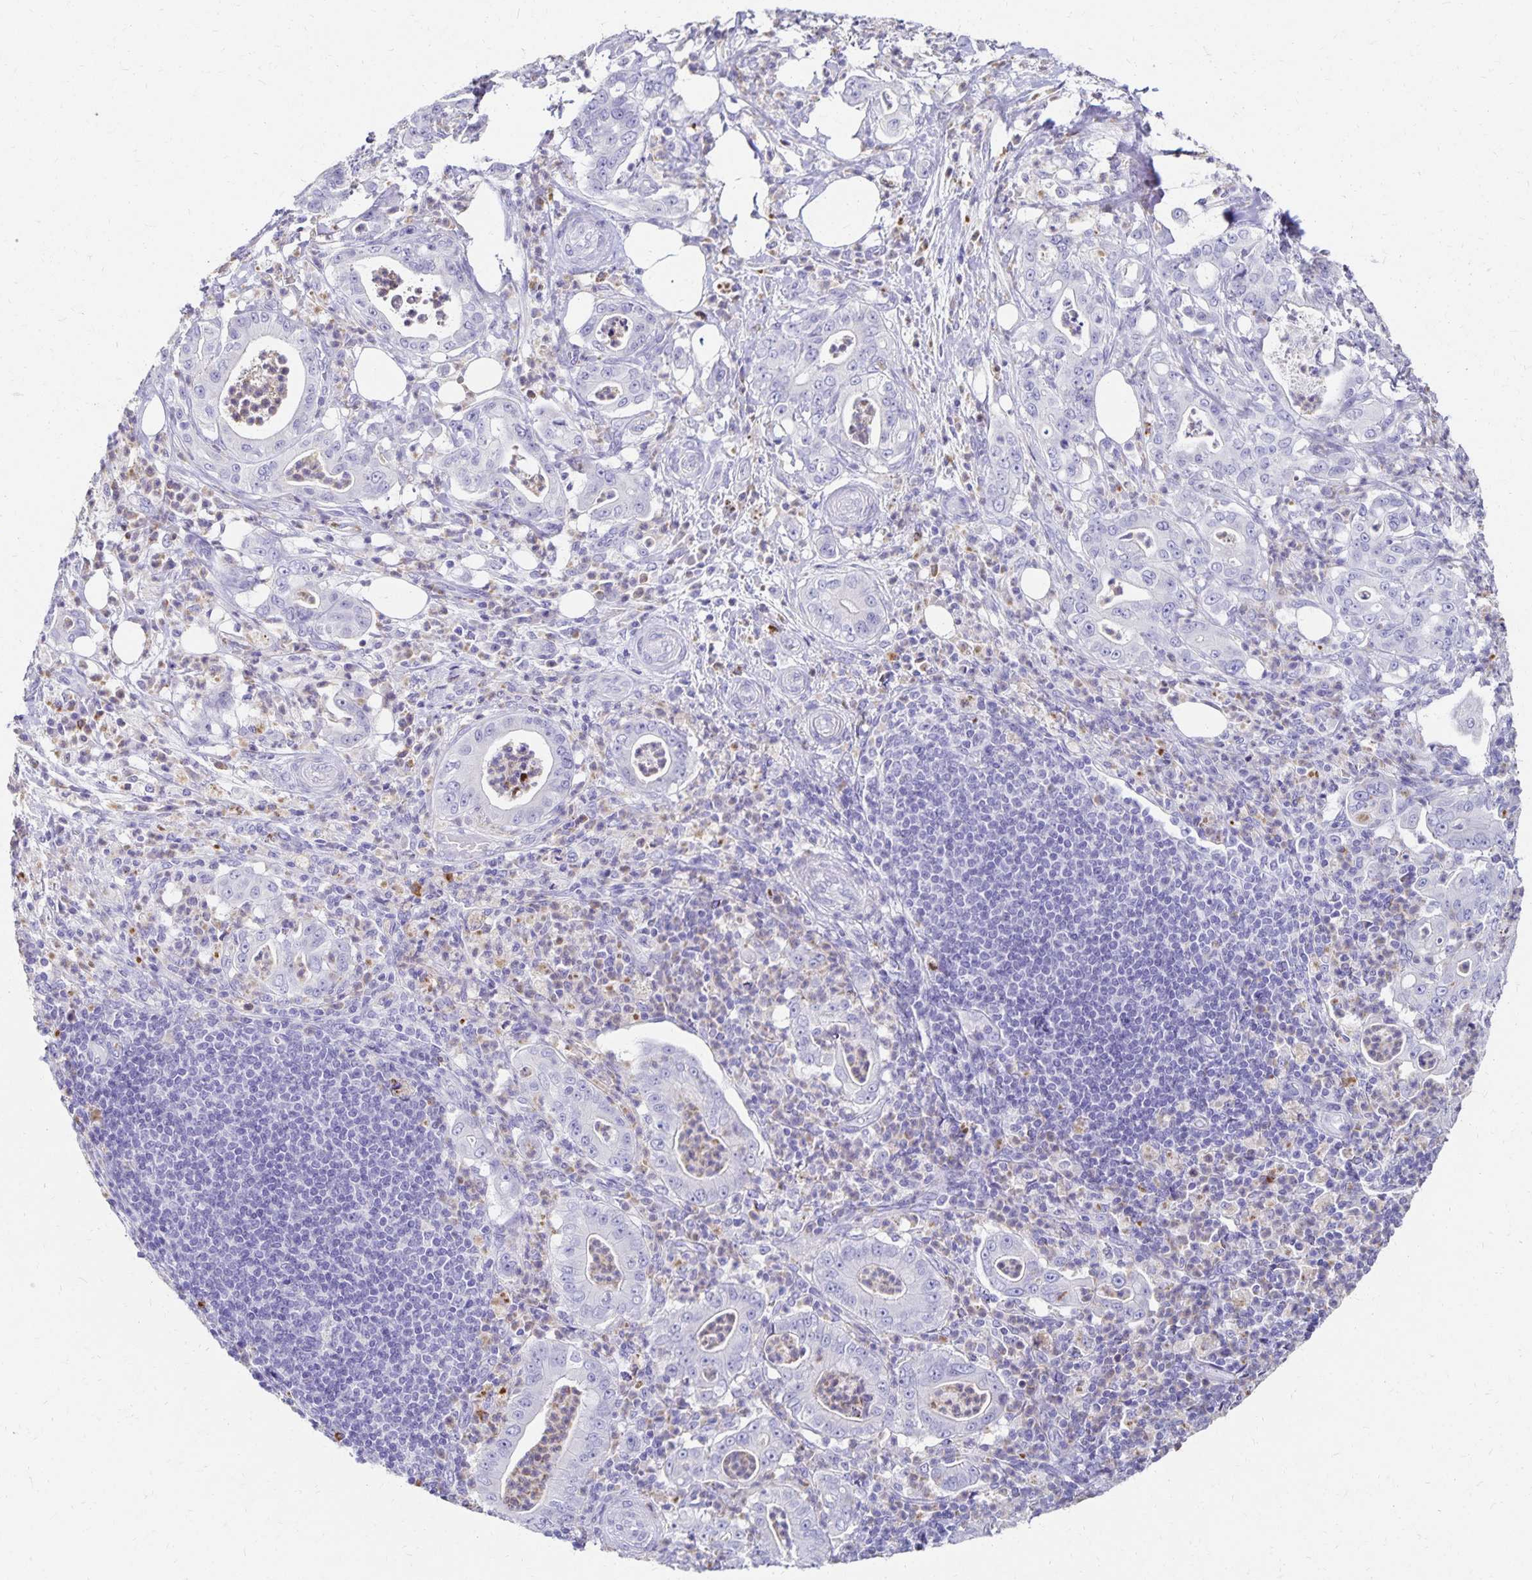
{"staining": {"intensity": "negative", "quantity": "none", "location": "none"}, "tissue": "pancreatic cancer", "cell_type": "Tumor cells", "image_type": "cancer", "snomed": [{"axis": "morphology", "description": "Adenocarcinoma, NOS"}, {"axis": "topography", "description": "Pancreas"}], "caption": "A photomicrograph of human pancreatic cancer is negative for staining in tumor cells.", "gene": "DYNLT4", "patient": {"sex": "male", "age": 71}}